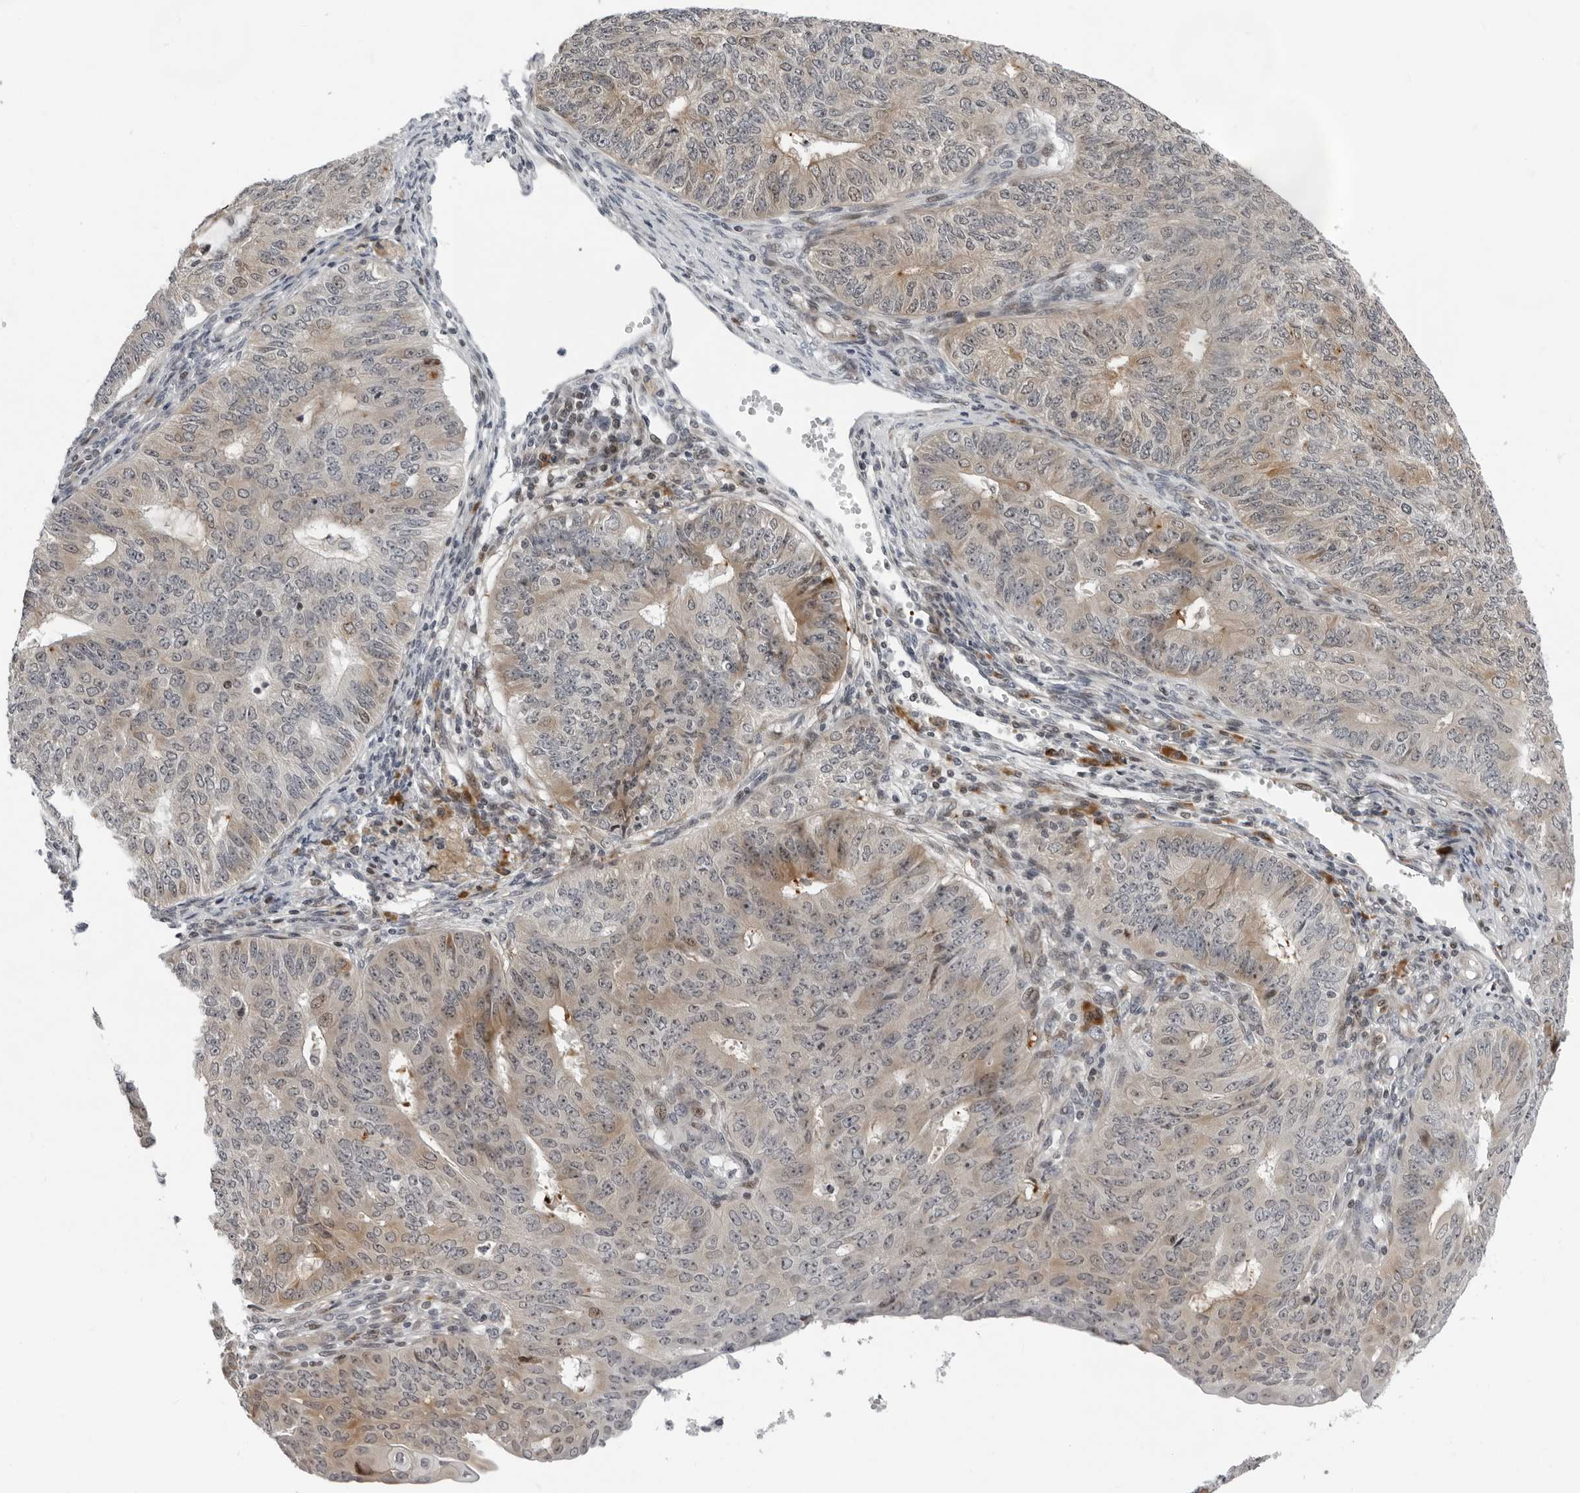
{"staining": {"intensity": "weak", "quantity": "25%-75%", "location": "cytoplasmic/membranous"}, "tissue": "endometrial cancer", "cell_type": "Tumor cells", "image_type": "cancer", "snomed": [{"axis": "morphology", "description": "Adenocarcinoma, NOS"}, {"axis": "topography", "description": "Endometrium"}], "caption": "A micrograph of human adenocarcinoma (endometrial) stained for a protein shows weak cytoplasmic/membranous brown staining in tumor cells.", "gene": "PIP4K2C", "patient": {"sex": "female", "age": 32}}